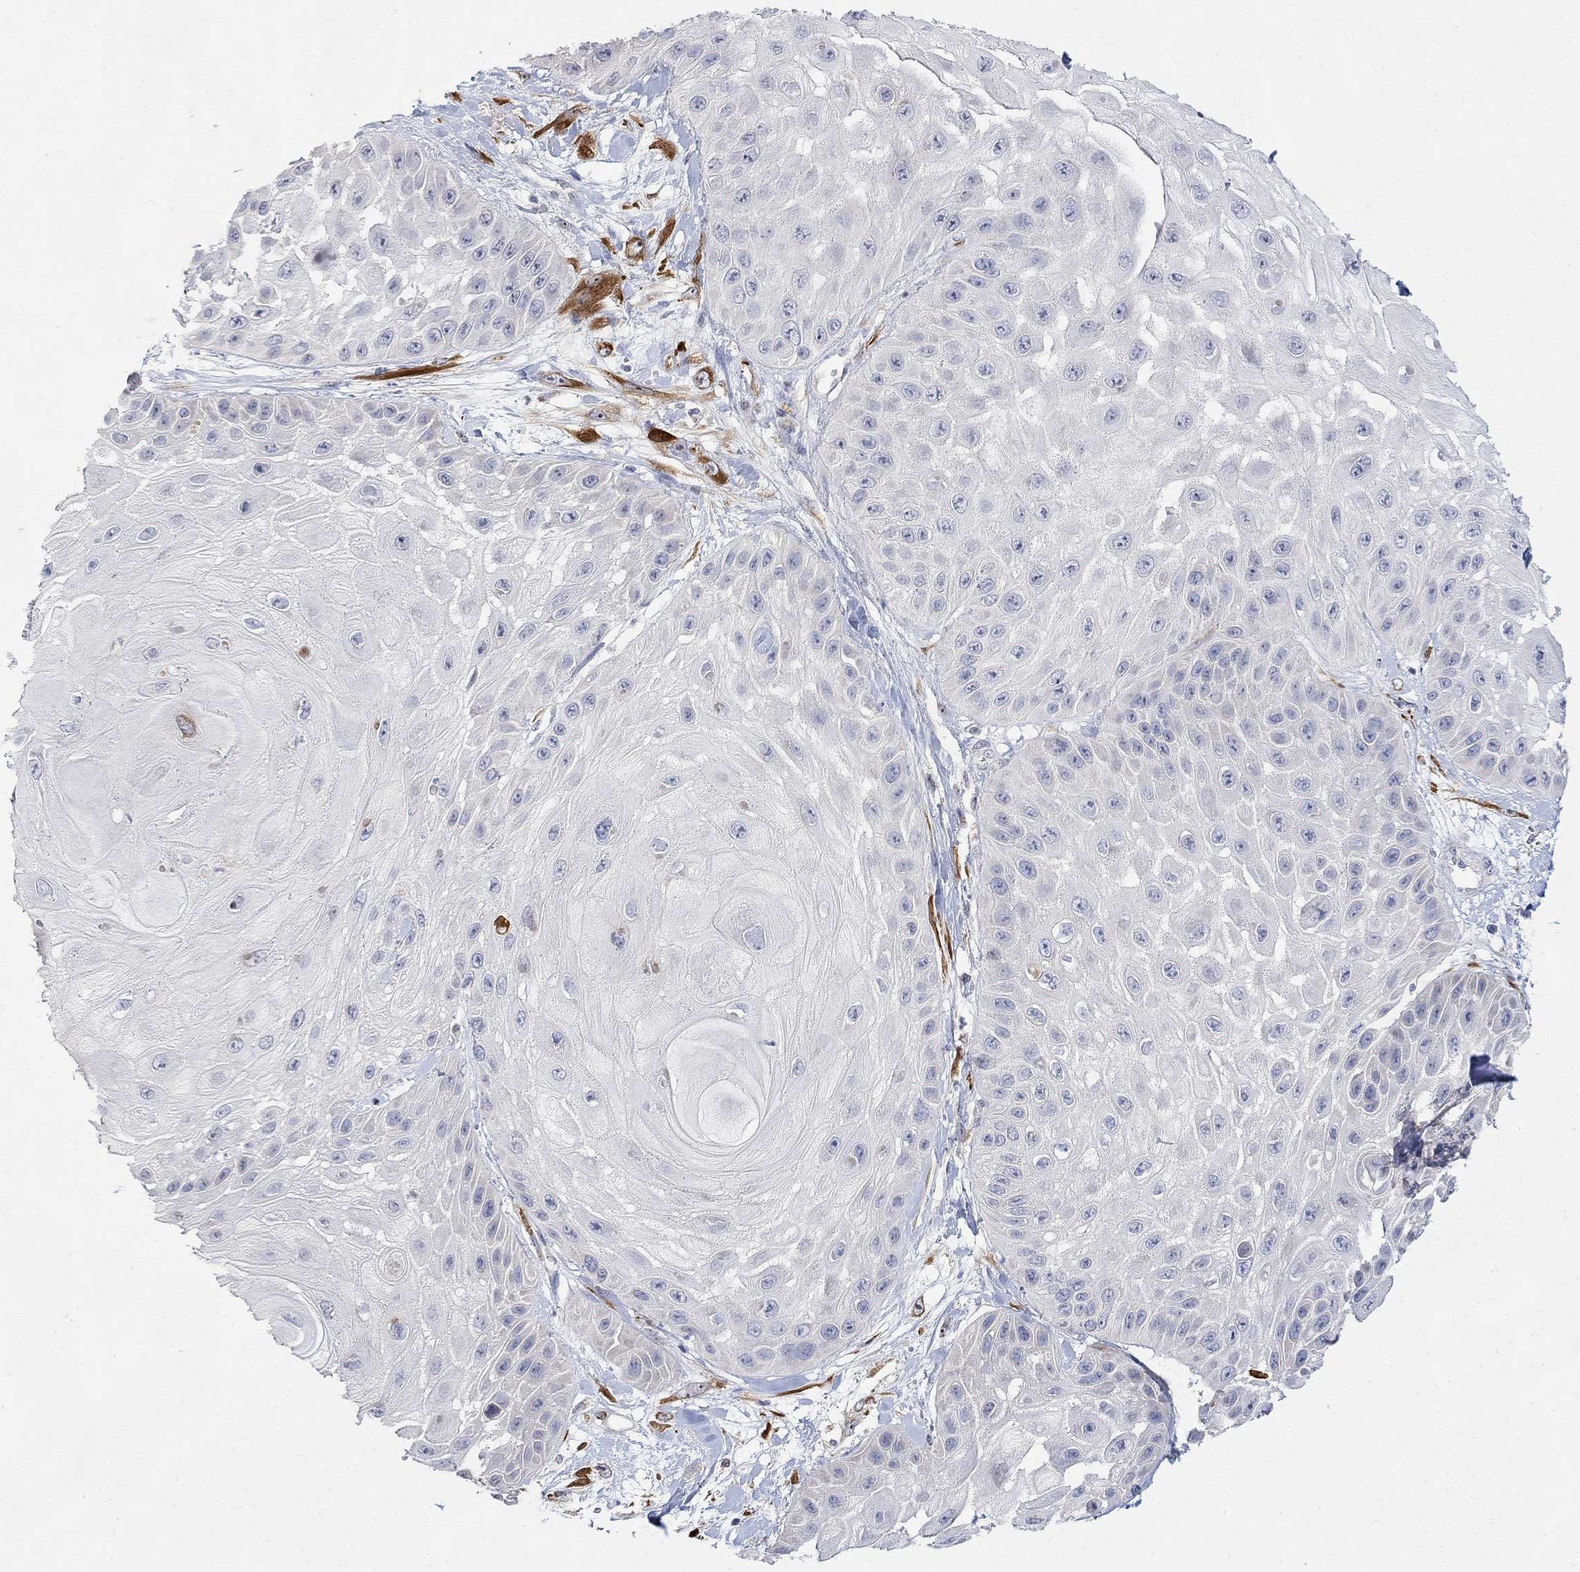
{"staining": {"intensity": "negative", "quantity": "none", "location": "none"}, "tissue": "skin cancer", "cell_type": "Tumor cells", "image_type": "cancer", "snomed": [{"axis": "morphology", "description": "Normal tissue, NOS"}, {"axis": "morphology", "description": "Squamous cell carcinoma, NOS"}, {"axis": "topography", "description": "Skin"}], "caption": "Squamous cell carcinoma (skin) stained for a protein using IHC reveals no expression tumor cells.", "gene": "FNDC5", "patient": {"sex": "male", "age": 79}}